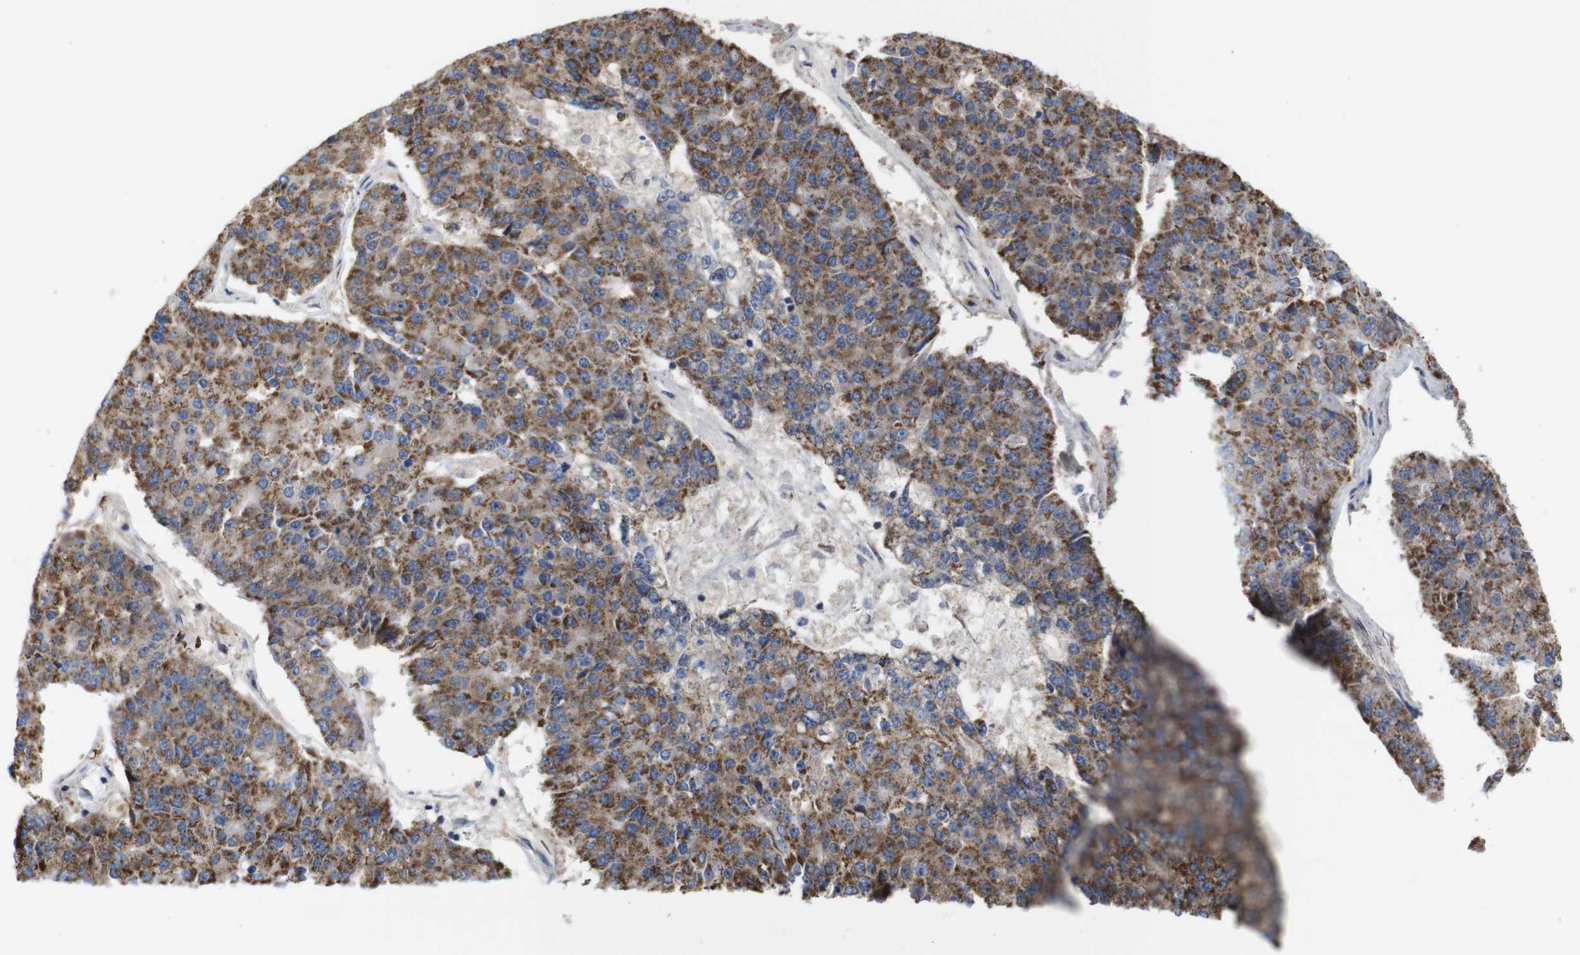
{"staining": {"intensity": "strong", "quantity": ">75%", "location": "cytoplasmic/membranous"}, "tissue": "pancreatic cancer", "cell_type": "Tumor cells", "image_type": "cancer", "snomed": [{"axis": "morphology", "description": "Adenocarcinoma, NOS"}, {"axis": "topography", "description": "Pancreas"}], "caption": "Strong cytoplasmic/membranous protein positivity is appreciated in about >75% of tumor cells in pancreatic cancer.", "gene": "FAM171B", "patient": {"sex": "male", "age": 50}}